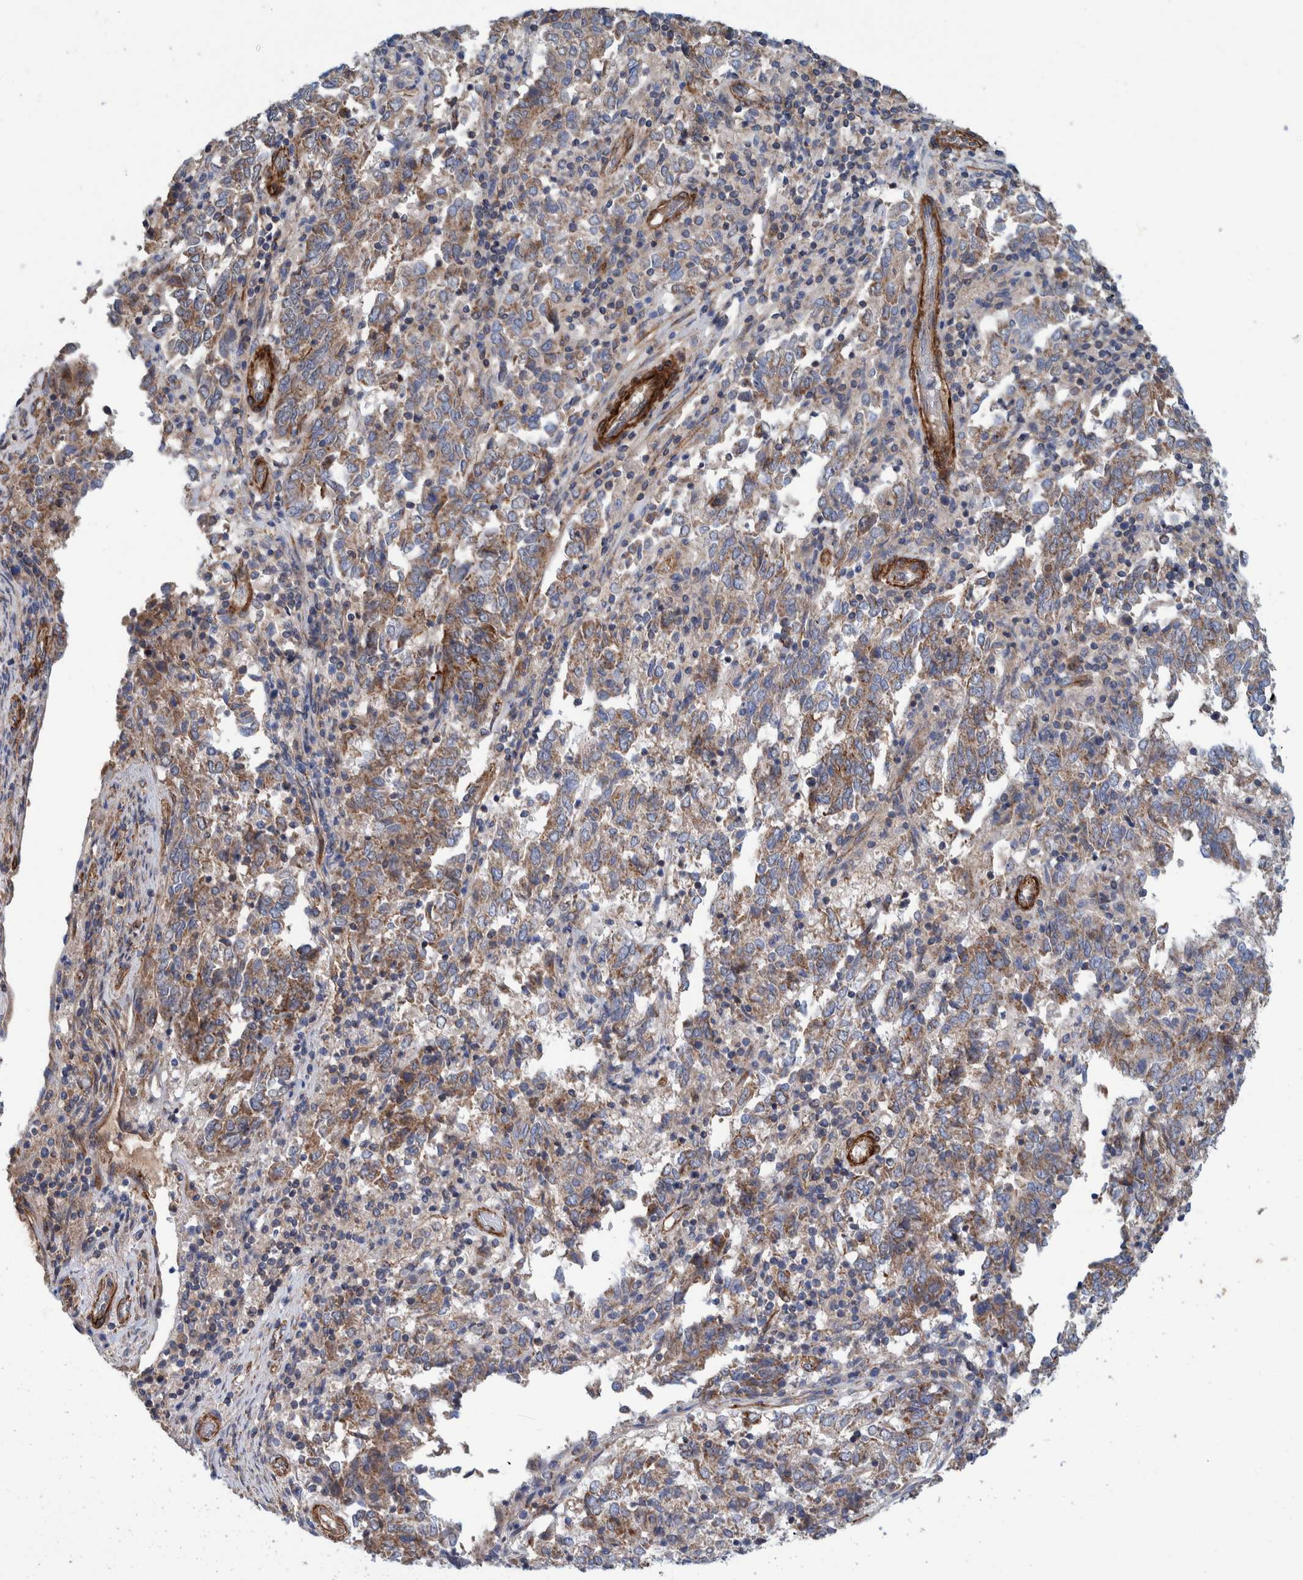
{"staining": {"intensity": "moderate", "quantity": "<25%", "location": "cytoplasmic/membranous"}, "tissue": "endometrial cancer", "cell_type": "Tumor cells", "image_type": "cancer", "snomed": [{"axis": "morphology", "description": "Adenocarcinoma, NOS"}, {"axis": "topography", "description": "Endometrium"}], "caption": "A histopathology image showing moderate cytoplasmic/membranous staining in approximately <25% of tumor cells in endometrial cancer, as visualized by brown immunohistochemical staining.", "gene": "SLC25A10", "patient": {"sex": "female", "age": 80}}